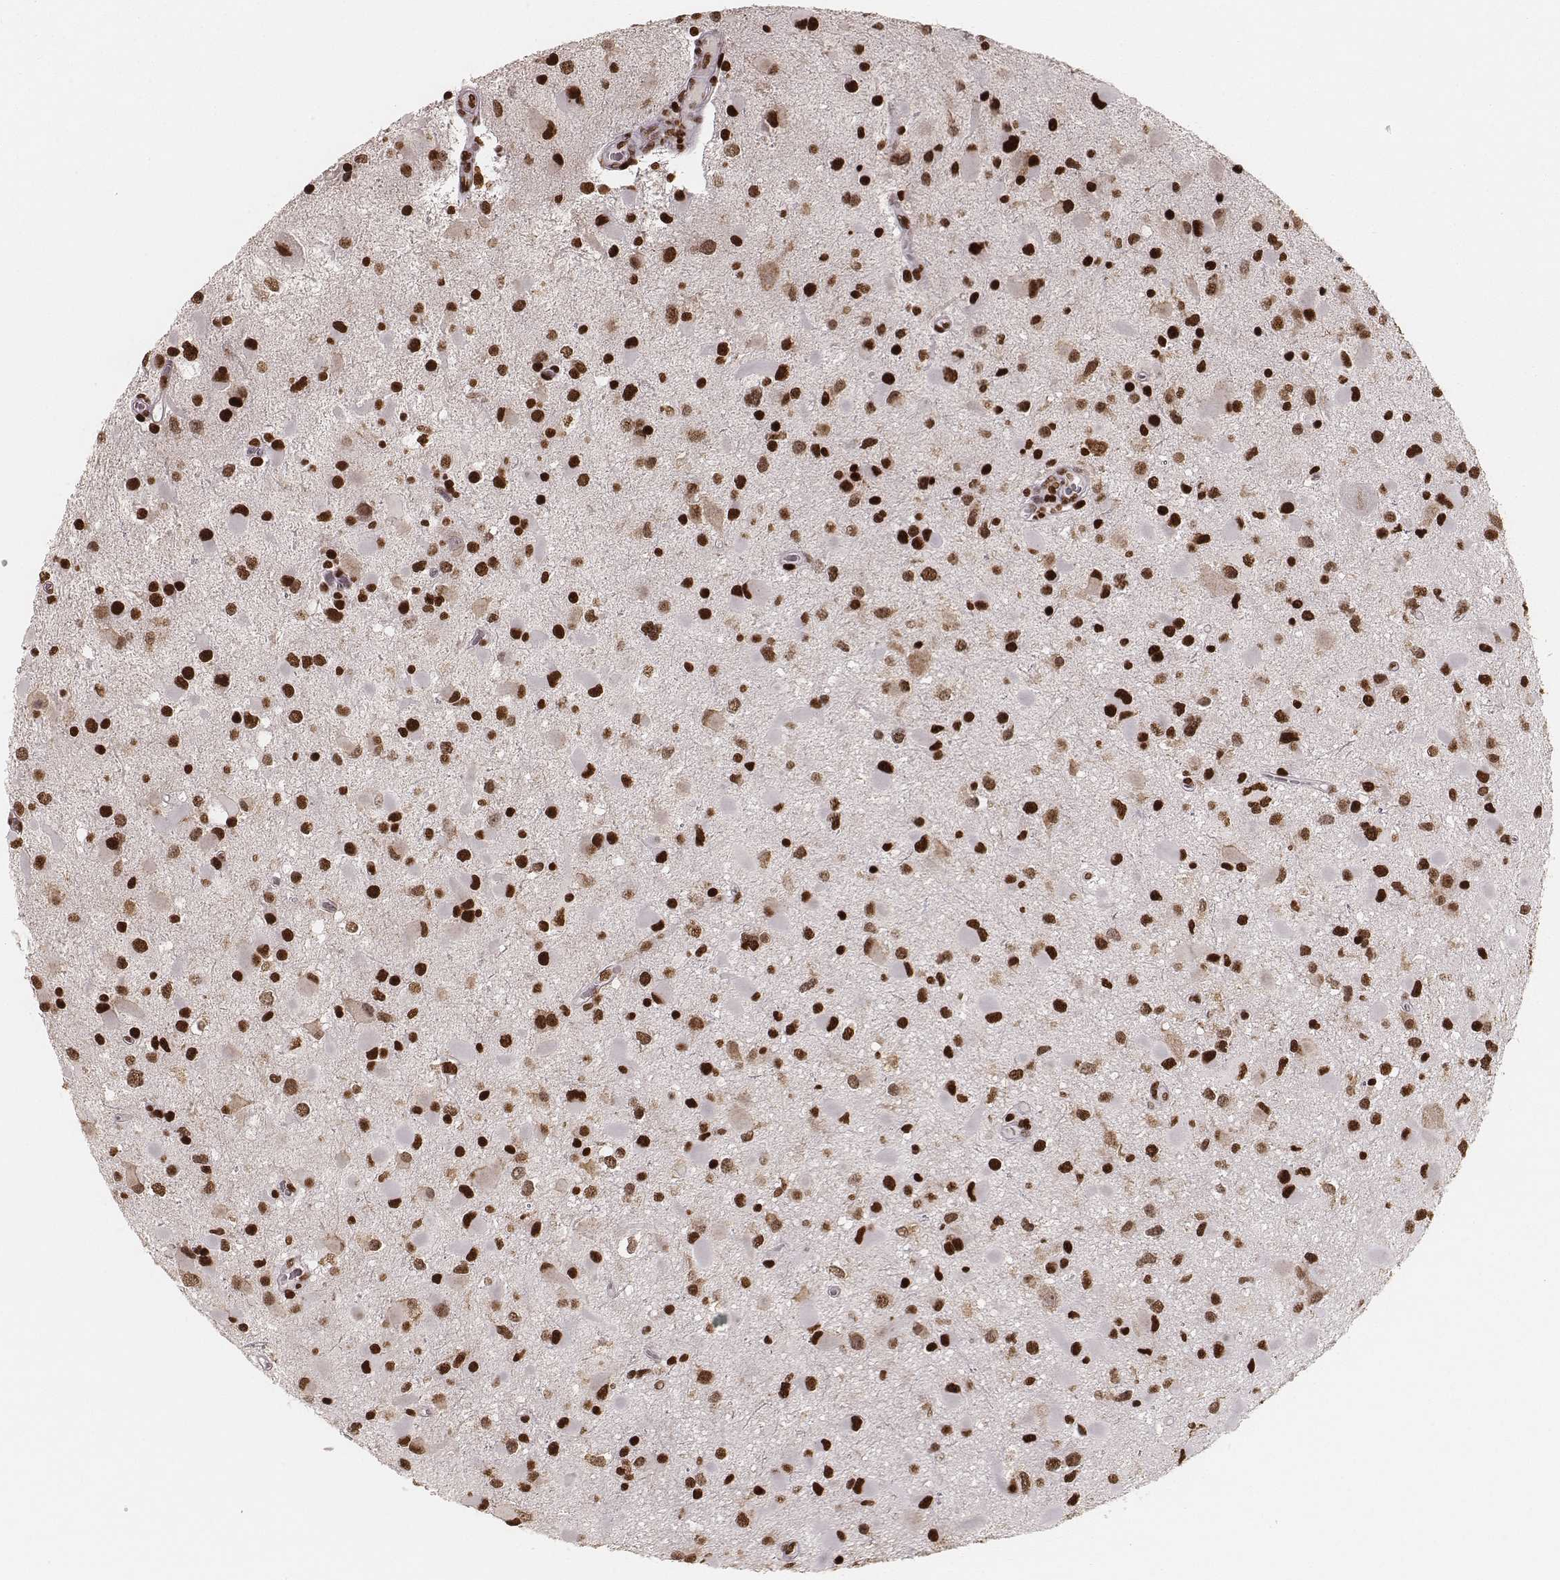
{"staining": {"intensity": "strong", "quantity": ">75%", "location": "nuclear"}, "tissue": "glioma", "cell_type": "Tumor cells", "image_type": "cancer", "snomed": [{"axis": "morphology", "description": "Glioma, malignant, Low grade"}, {"axis": "topography", "description": "Brain"}], "caption": "Tumor cells reveal strong nuclear staining in about >75% of cells in glioma. The protein of interest is shown in brown color, while the nuclei are stained blue.", "gene": "PARP1", "patient": {"sex": "female", "age": 32}}